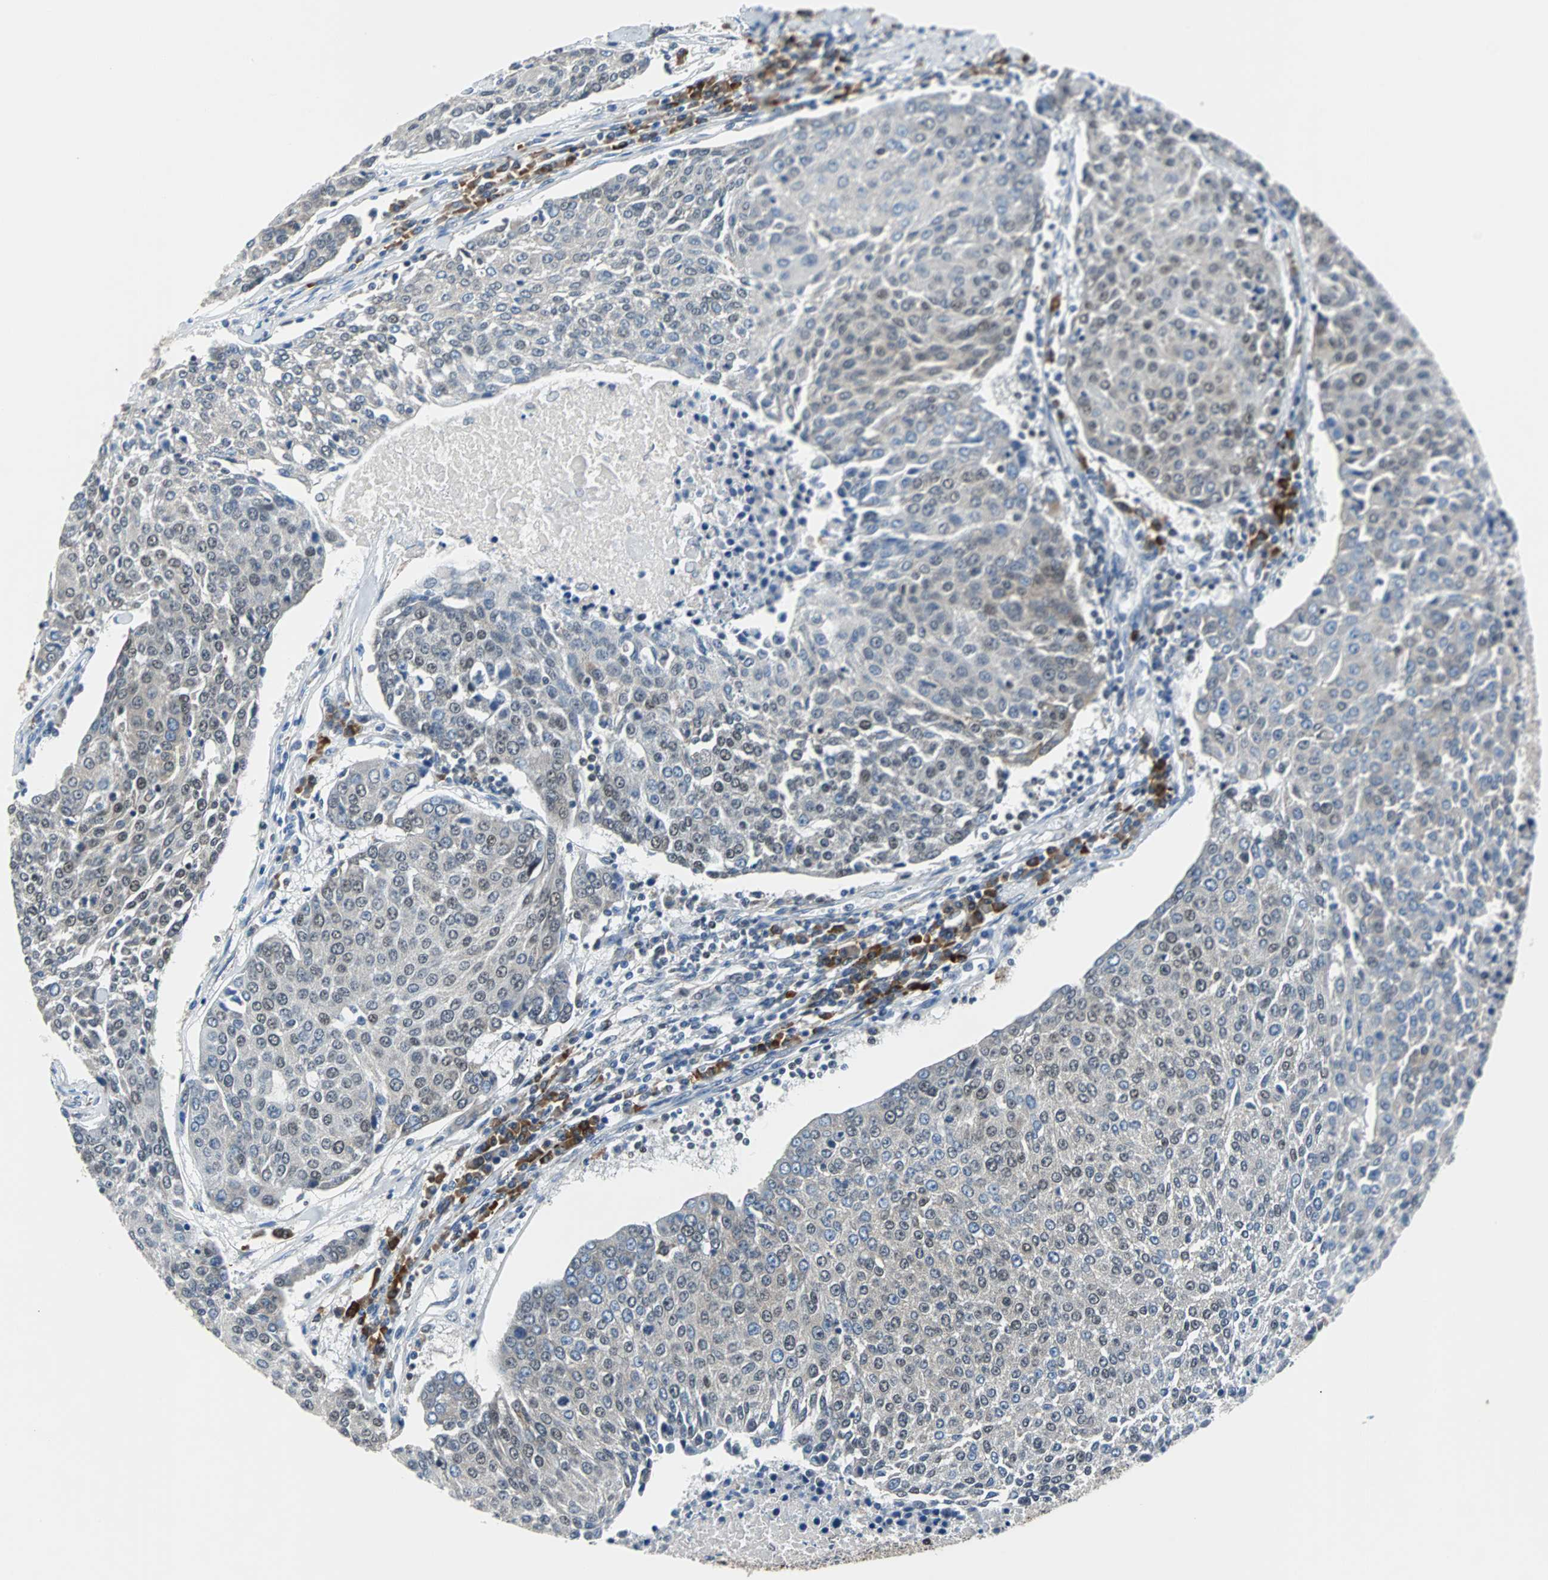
{"staining": {"intensity": "weak", "quantity": "<25%", "location": "nuclear"}, "tissue": "urothelial cancer", "cell_type": "Tumor cells", "image_type": "cancer", "snomed": [{"axis": "morphology", "description": "Urothelial carcinoma, High grade"}, {"axis": "topography", "description": "Urinary bladder"}], "caption": "Immunohistochemical staining of urothelial cancer reveals no significant expression in tumor cells.", "gene": "USP28", "patient": {"sex": "female", "age": 85}}